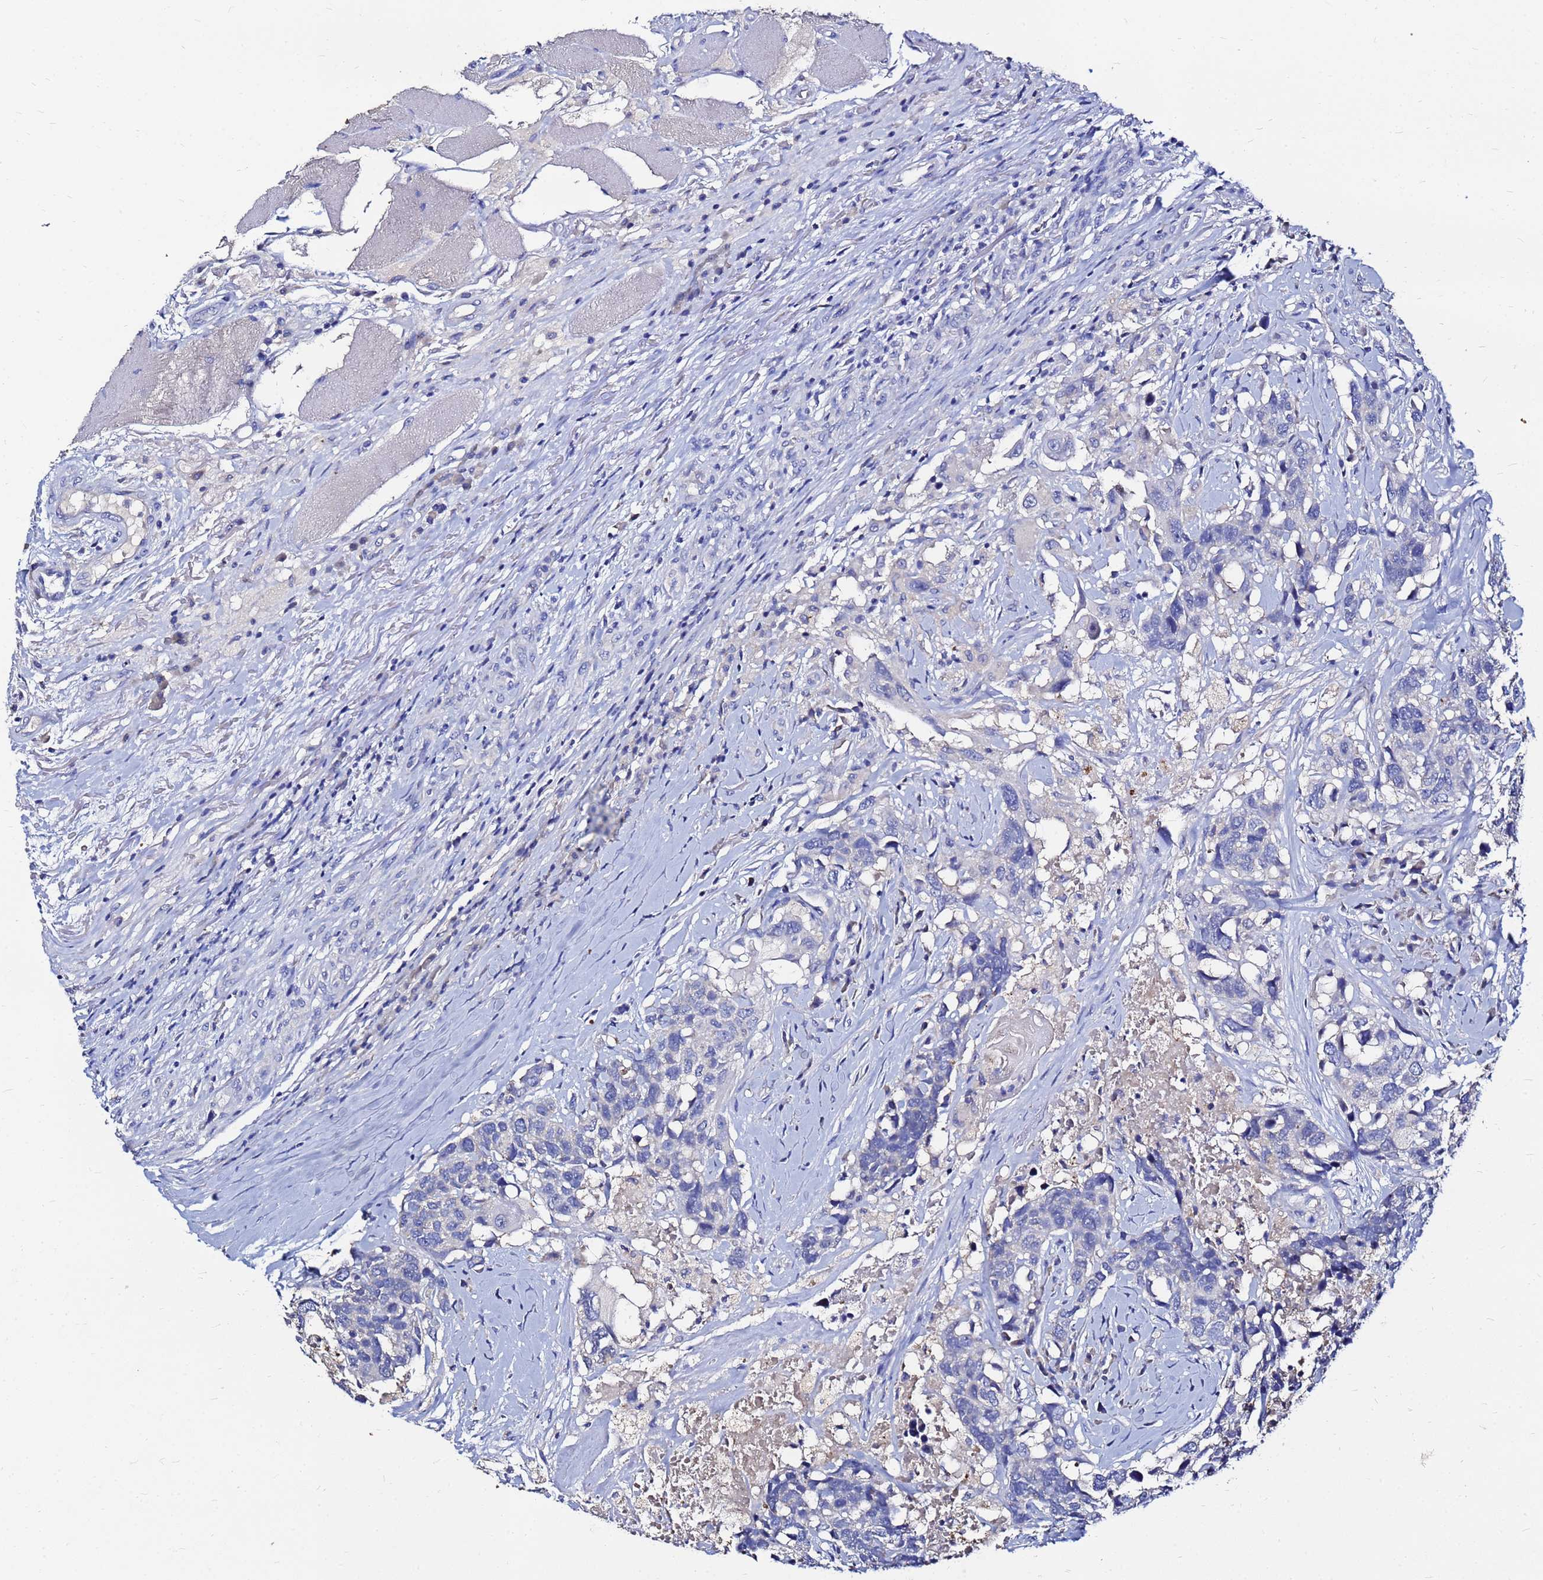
{"staining": {"intensity": "negative", "quantity": "none", "location": "none"}, "tissue": "head and neck cancer", "cell_type": "Tumor cells", "image_type": "cancer", "snomed": [{"axis": "morphology", "description": "Squamous cell carcinoma, NOS"}, {"axis": "topography", "description": "Head-Neck"}], "caption": "Immunohistochemical staining of head and neck squamous cell carcinoma exhibits no significant expression in tumor cells.", "gene": "FAM183A", "patient": {"sex": "male", "age": 66}}